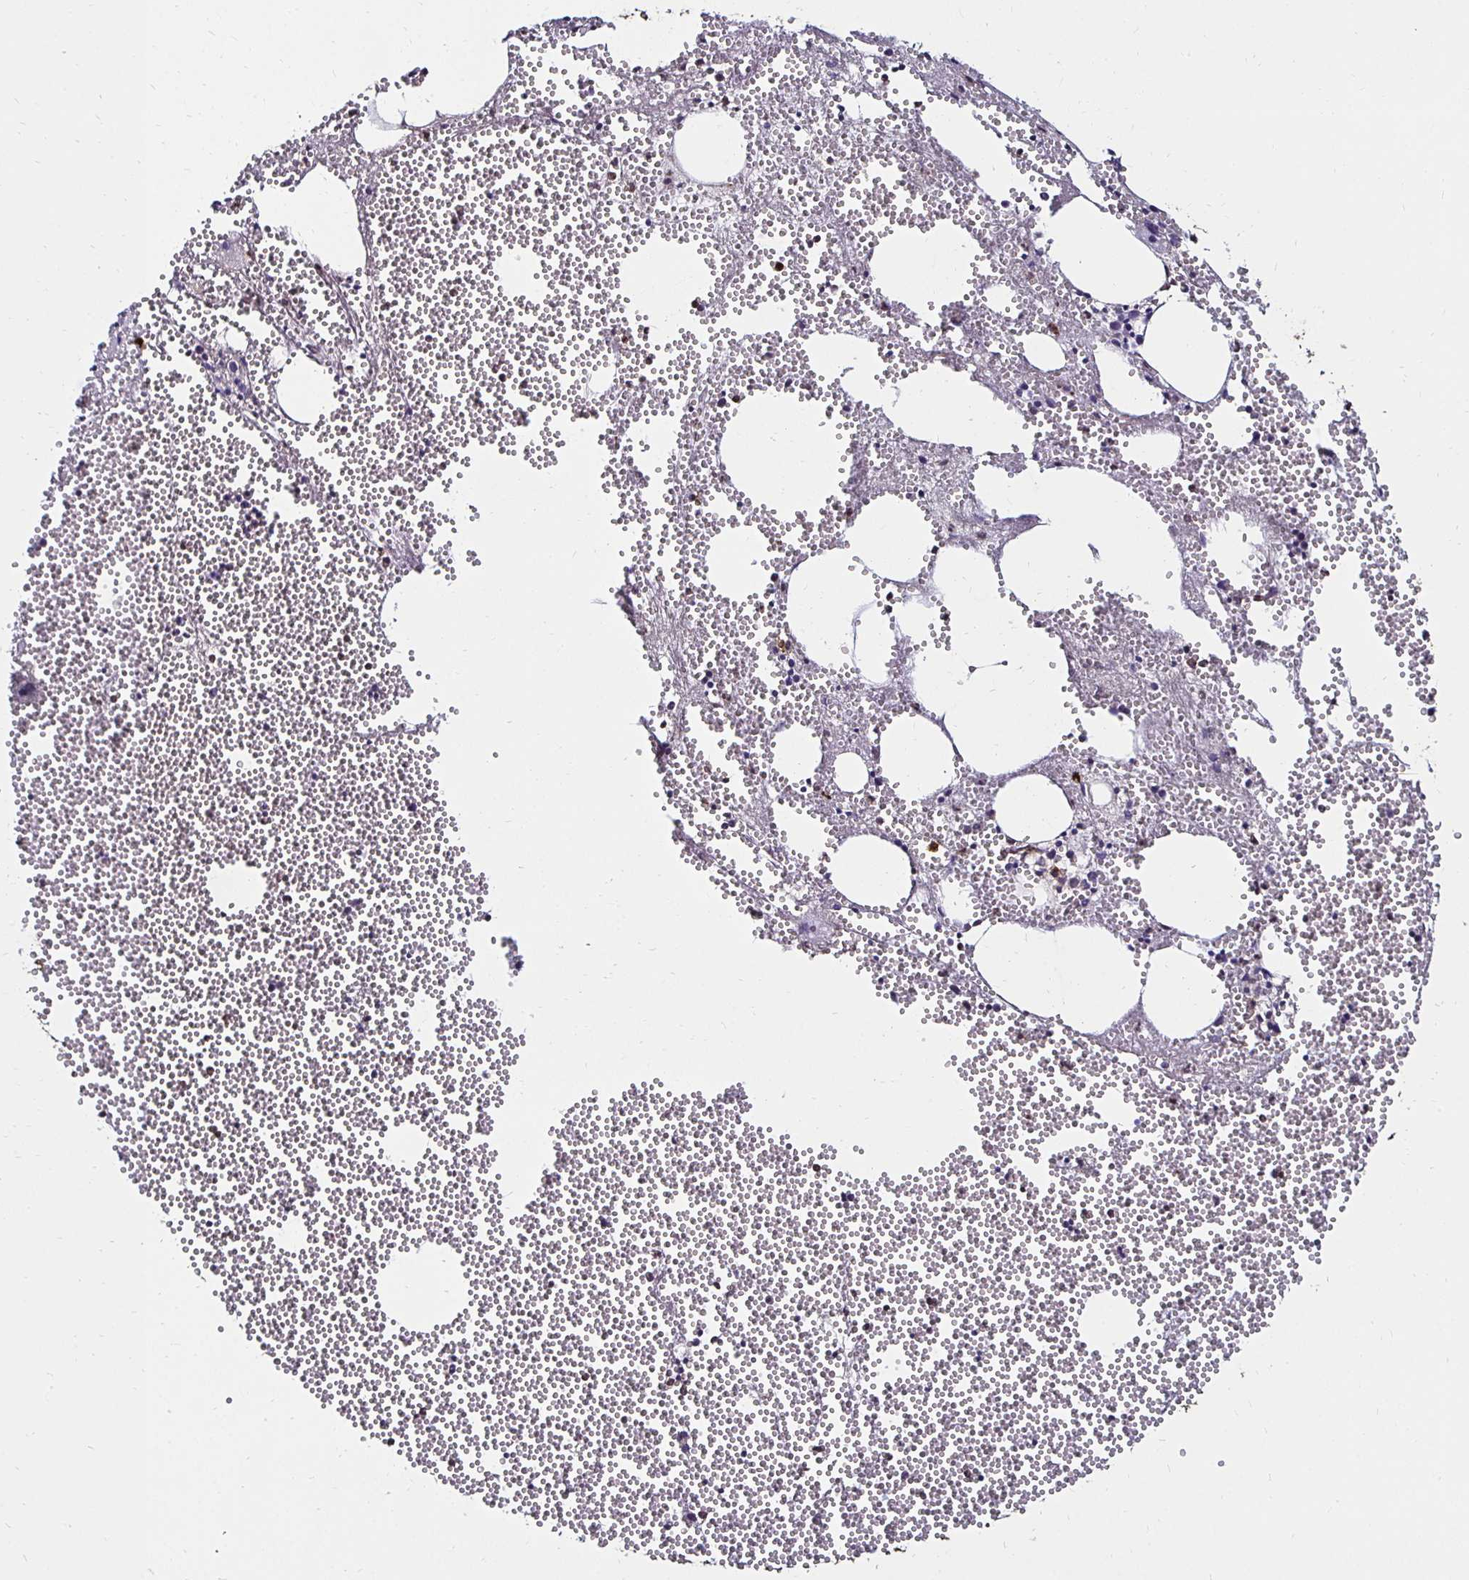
{"staining": {"intensity": "moderate", "quantity": "<25%", "location": "cytoplasmic/membranous"}, "tissue": "bone marrow", "cell_type": "Hematopoietic cells", "image_type": "normal", "snomed": [{"axis": "morphology", "description": "Normal tissue, NOS"}, {"axis": "topography", "description": "Bone marrow"}], "caption": "The image displays staining of normal bone marrow, revealing moderate cytoplasmic/membranous protein positivity (brown color) within hematopoietic cells. The protein of interest is stained brown, and the nuclei are stained in blue (DAB IHC with brightfield microscopy, high magnification).", "gene": "TXN", "patient": {"sex": "female", "age": 80}}